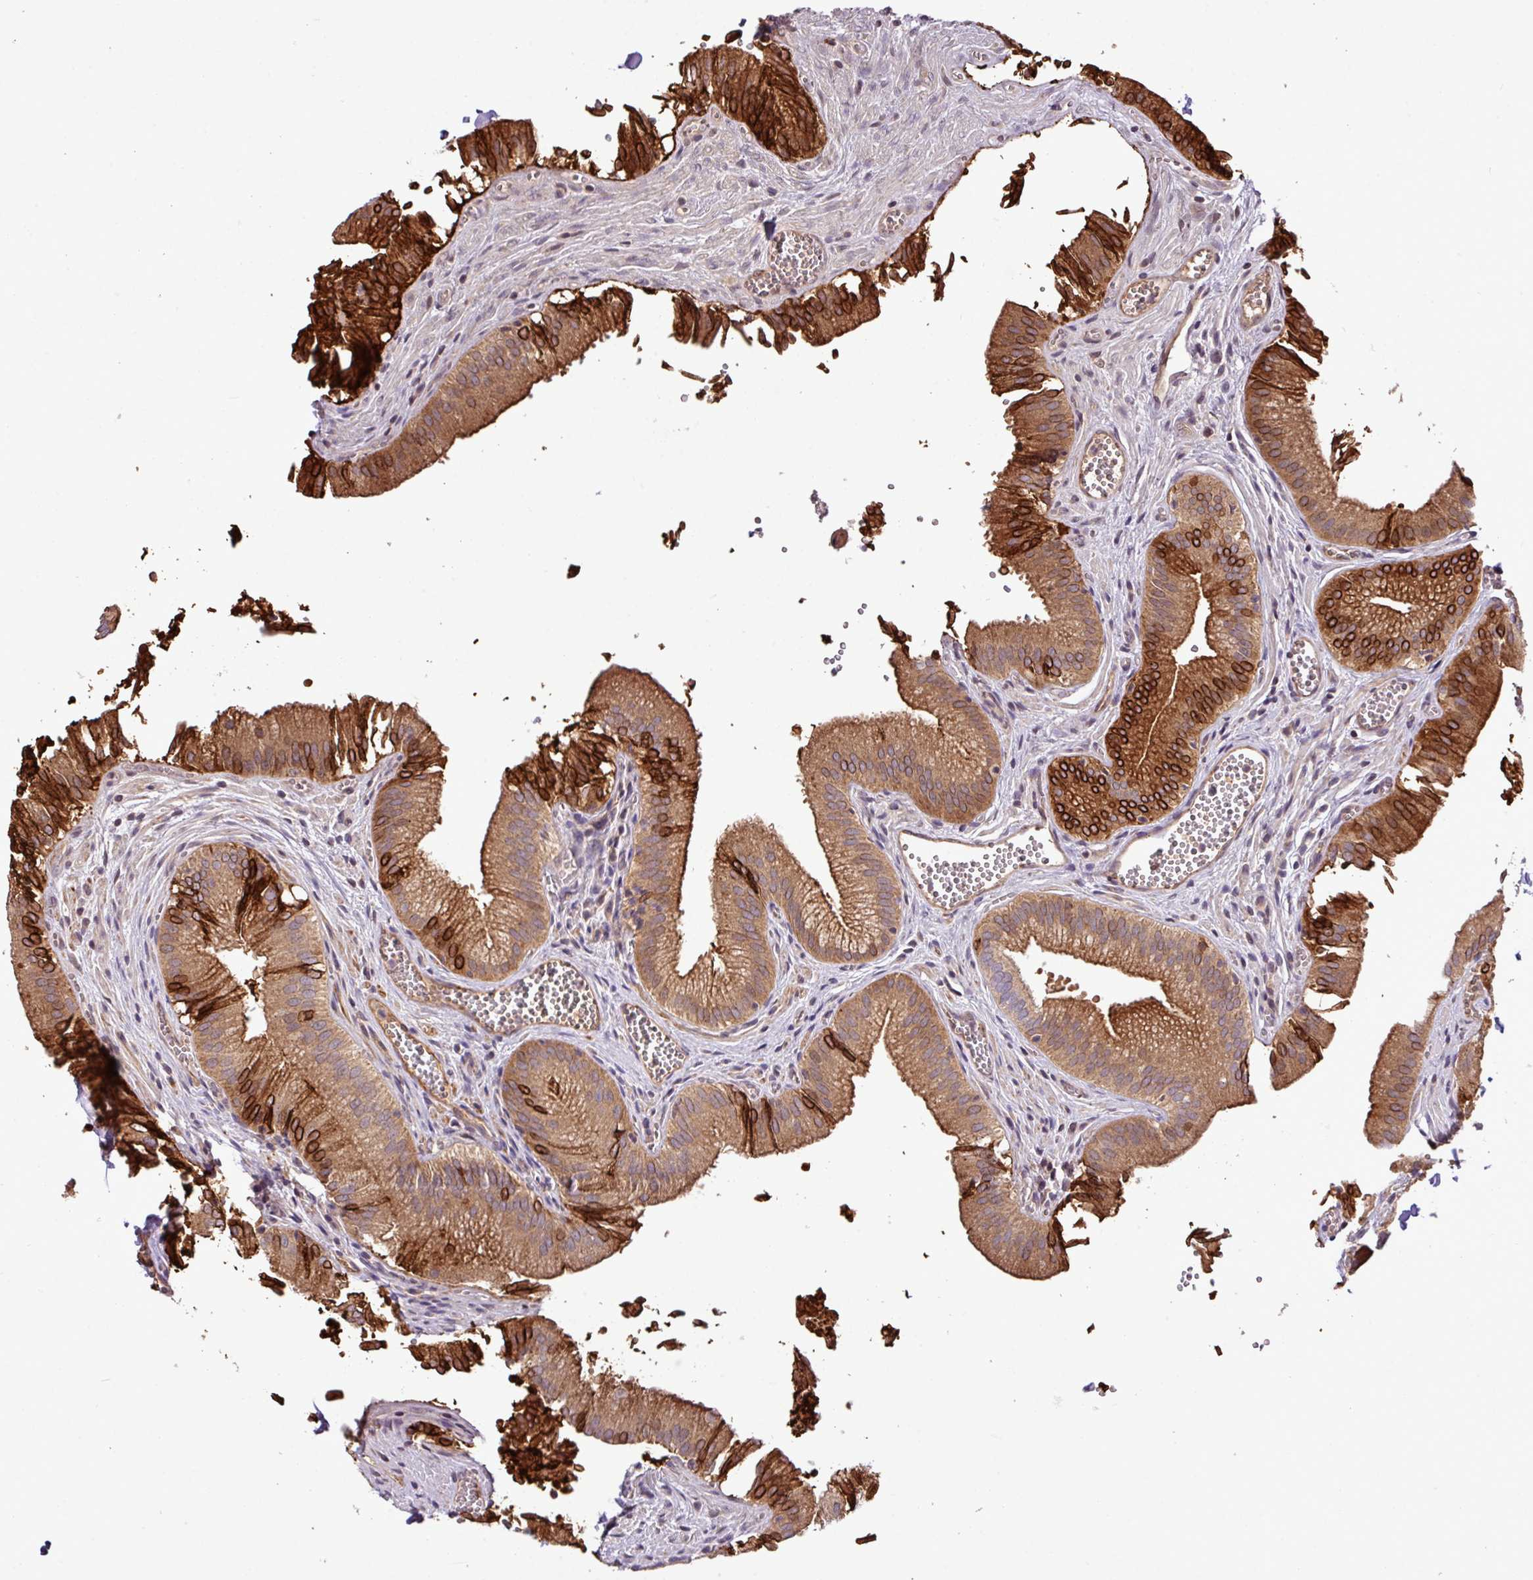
{"staining": {"intensity": "strong", "quantity": ">75%", "location": "cytoplasmic/membranous"}, "tissue": "gallbladder", "cell_type": "Glandular cells", "image_type": "normal", "snomed": [{"axis": "morphology", "description": "Normal tissue, NOS"}, {"axis": "topography", "description": "Gallbladder"}, {"axis": "topography", "description": "Peripheral nerve tissue"}], "caption": "Protein staining exhibits strong cytoplasmic/membranous positivity in about >75% of glandular cells in benign gallbladder.", "gene": "XIAP", "patient": {"sex": "male", "age": 17}}